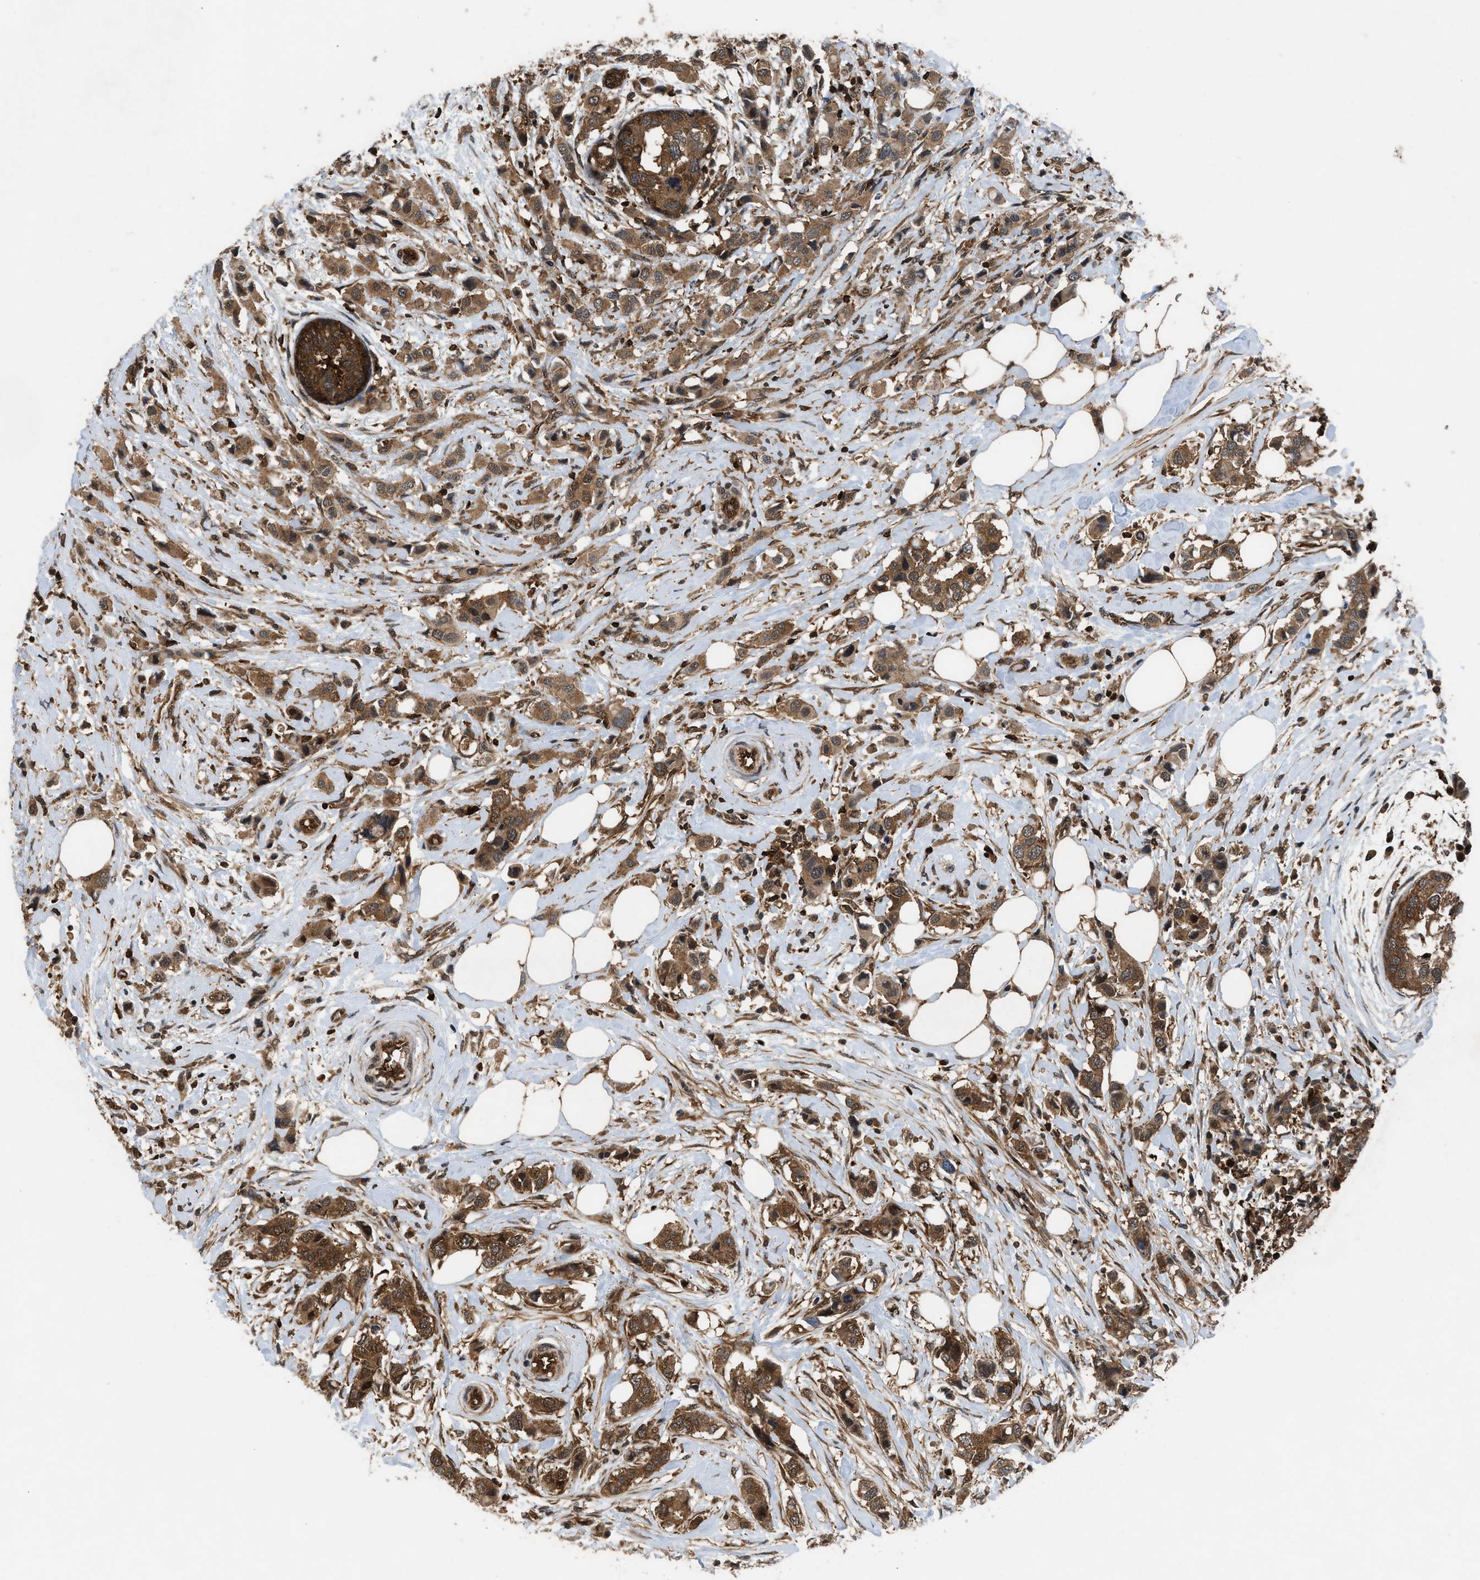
{"staining": {"intensity": "strong", "quantity": ">75%", "location": "cytoplasmic/membranous,nuclear"}, "tissue": "breast cancer", "cell_type": "Tumor cells", "image_type": "cancer", "snomed": [{"axis": "morphology", "description": "Normal tissue, NOS"}, {"axis": "morphology", "description": "Duct carcinoma"}, {"axis": "topography", "description": "Breast"}], "caption": "Breast cancer (intraductal carcinoma) was stained to show a protein in brown. There is high levels of strong cytoplasmic/membranous and nuclear positivity in approximately >75% of tumor cells.", "gene": "OXSR1", "patient": {"sex": "female", "age": 50}}